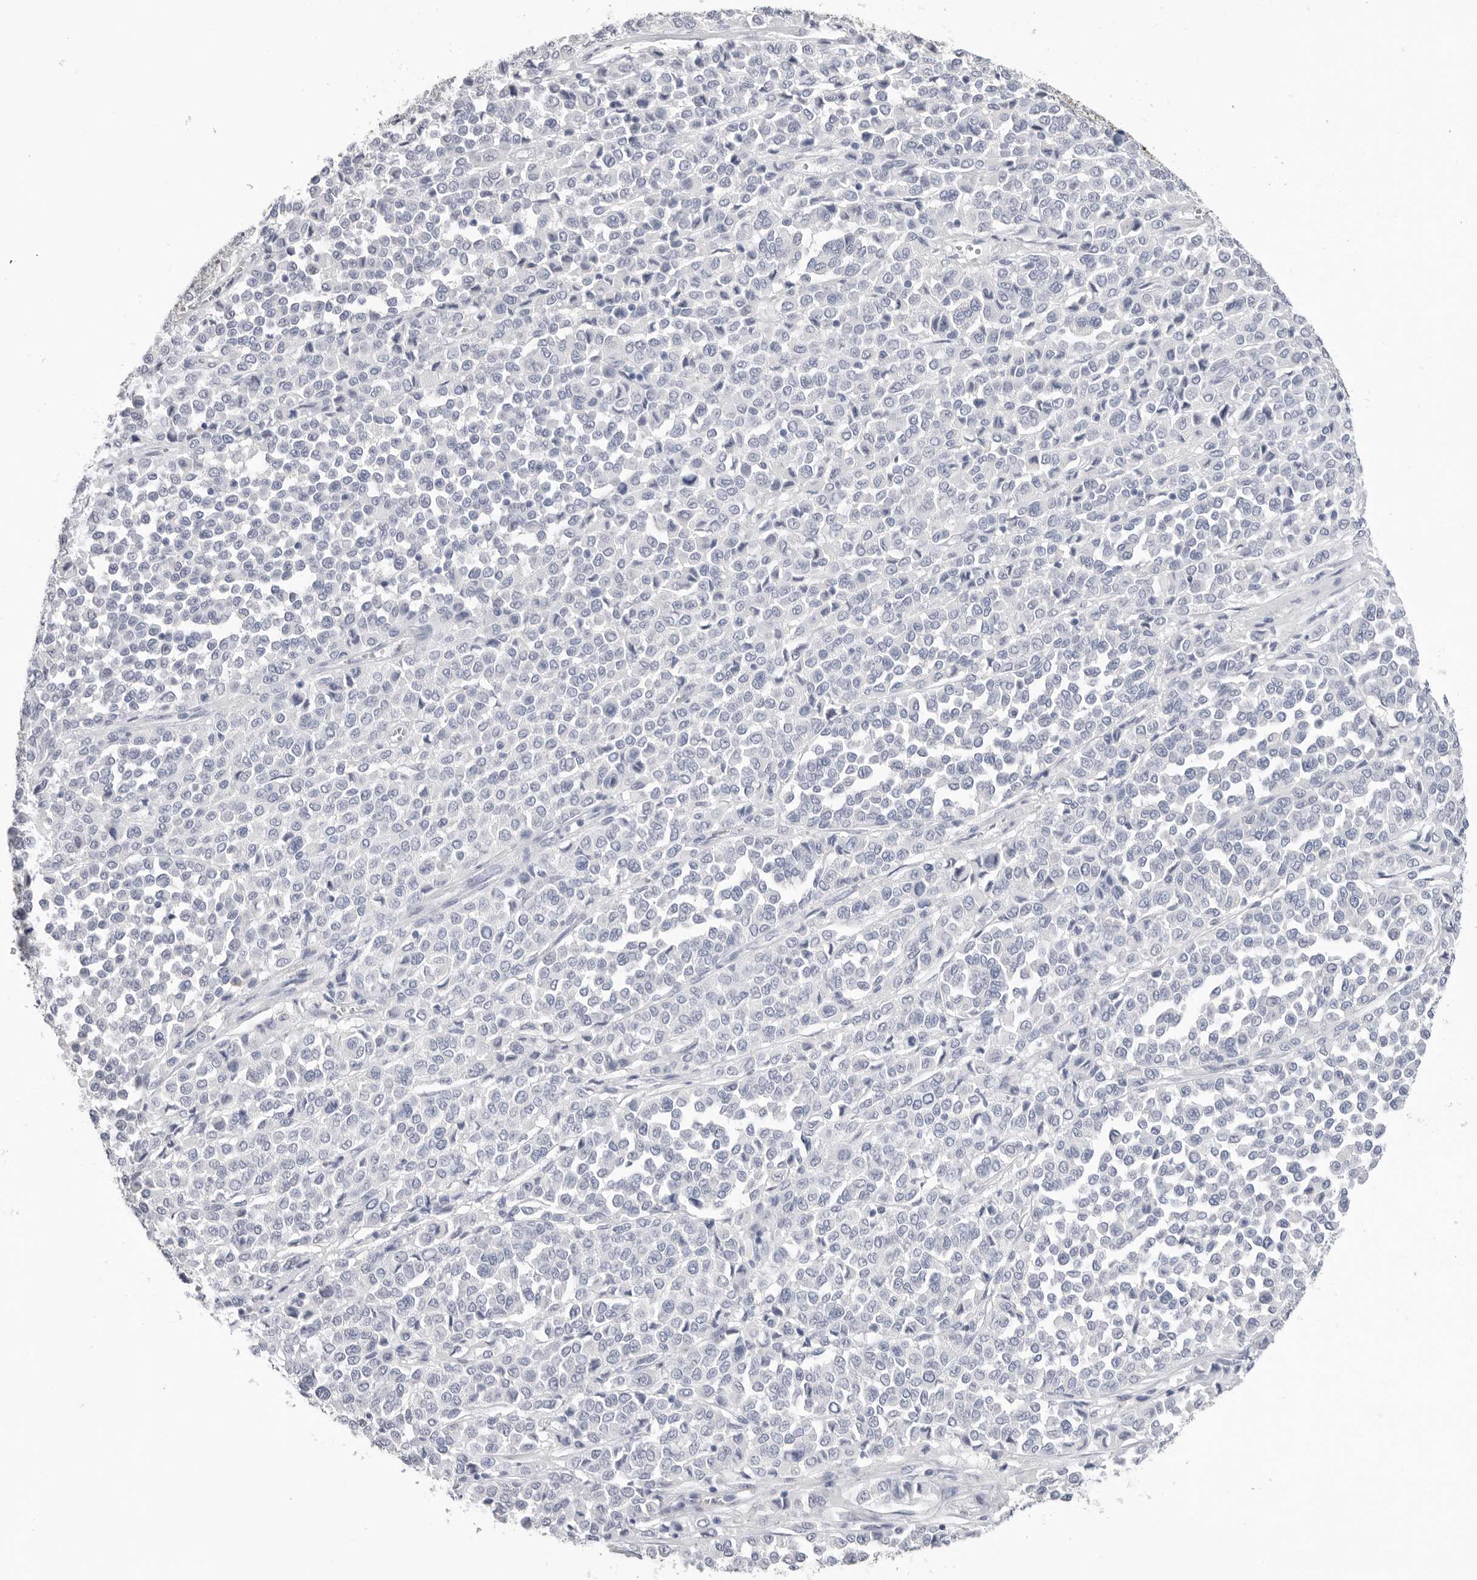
{"staining": {"intensity": "negative", "quantity": "none", "location": "none"}, "tissue": "melanoma", "cell_type": "Tumor cells", "image_type": "cancer", "snomed": [{"axis": "morphology", "description": "Malignant melanoma, Metastatic site"}, {"axis": "topography", "description": "Pancreas"}], "caption": "A histopathology image of malignant melanoma (metastatic site) stained for a protein displays no brown staining in tumor cells. Brightfield microscopy of immunohistochemistry (IHC) stained with DAB (3,3'-diaminobenzidine) (brown) and hematoxylin (blue), captured at high magnification.", "gene": "APOA2", "patient": {"sex": "female", "age": 30}}